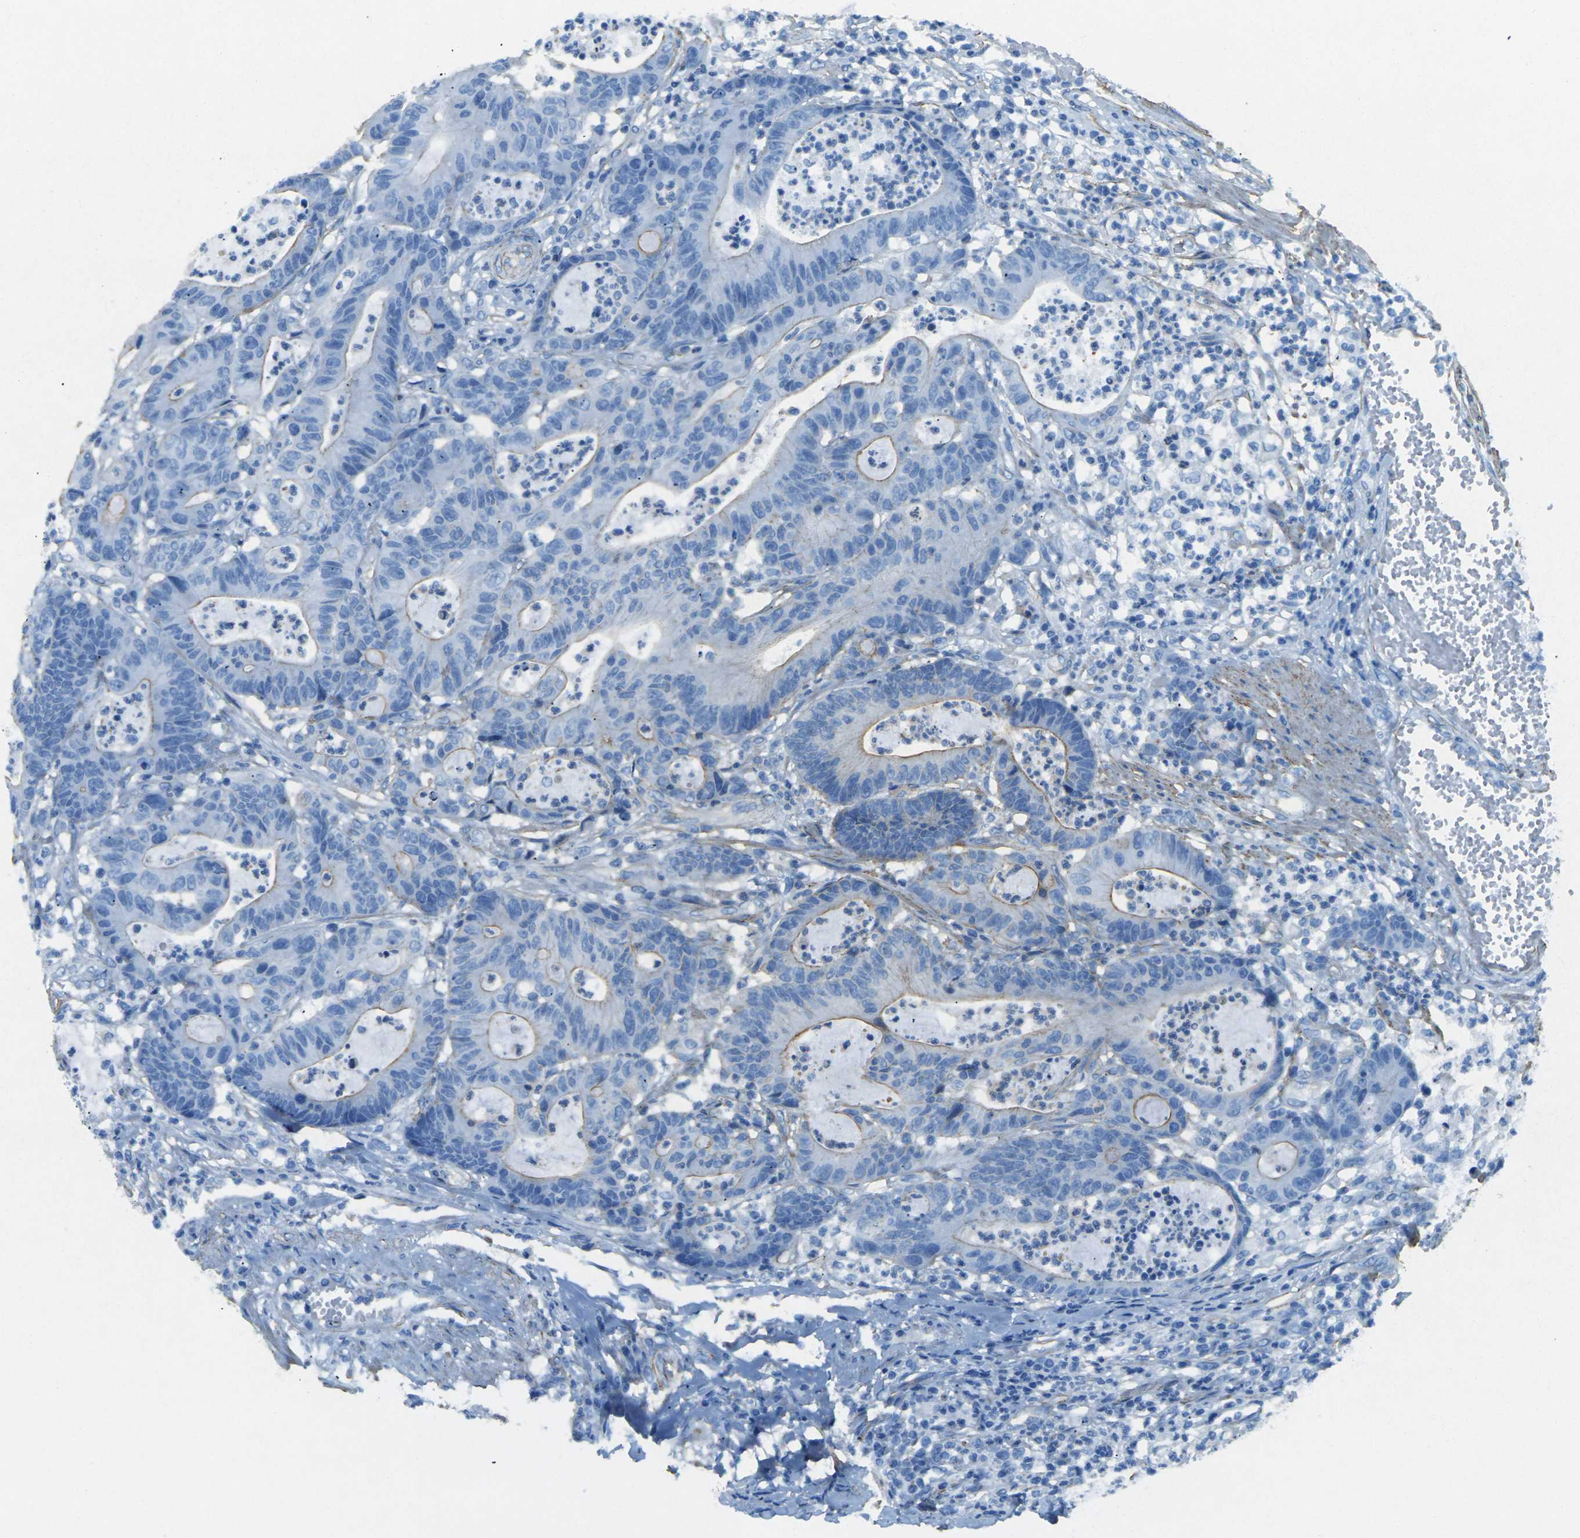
{"staining": {"intensity": "weak", "quantity": "25%-75%", "location": "cytoplasmic/membranous"}, "tissue": "colorectal cancer", "cell_type": "Tumor cells", "image_type": "cancer", "snomed": [{"axis": "morphology", "description": "Adenocarcinoma, NOS"}, {"axis": "topography", "description": "Colon"}], "caption": "Immunohistochemical staining of colorectal cancer (adenocarcinoma) shows weak cytoplasmic/membranous protein staining in about 25%-75% of tumor cells. (Stains: DAB in brown, nuclei in blue, Microscopy: brightfield microscopy at high magnification).", "gene": "EPHA7", "patient": {"sex": "female", "age": 84}}